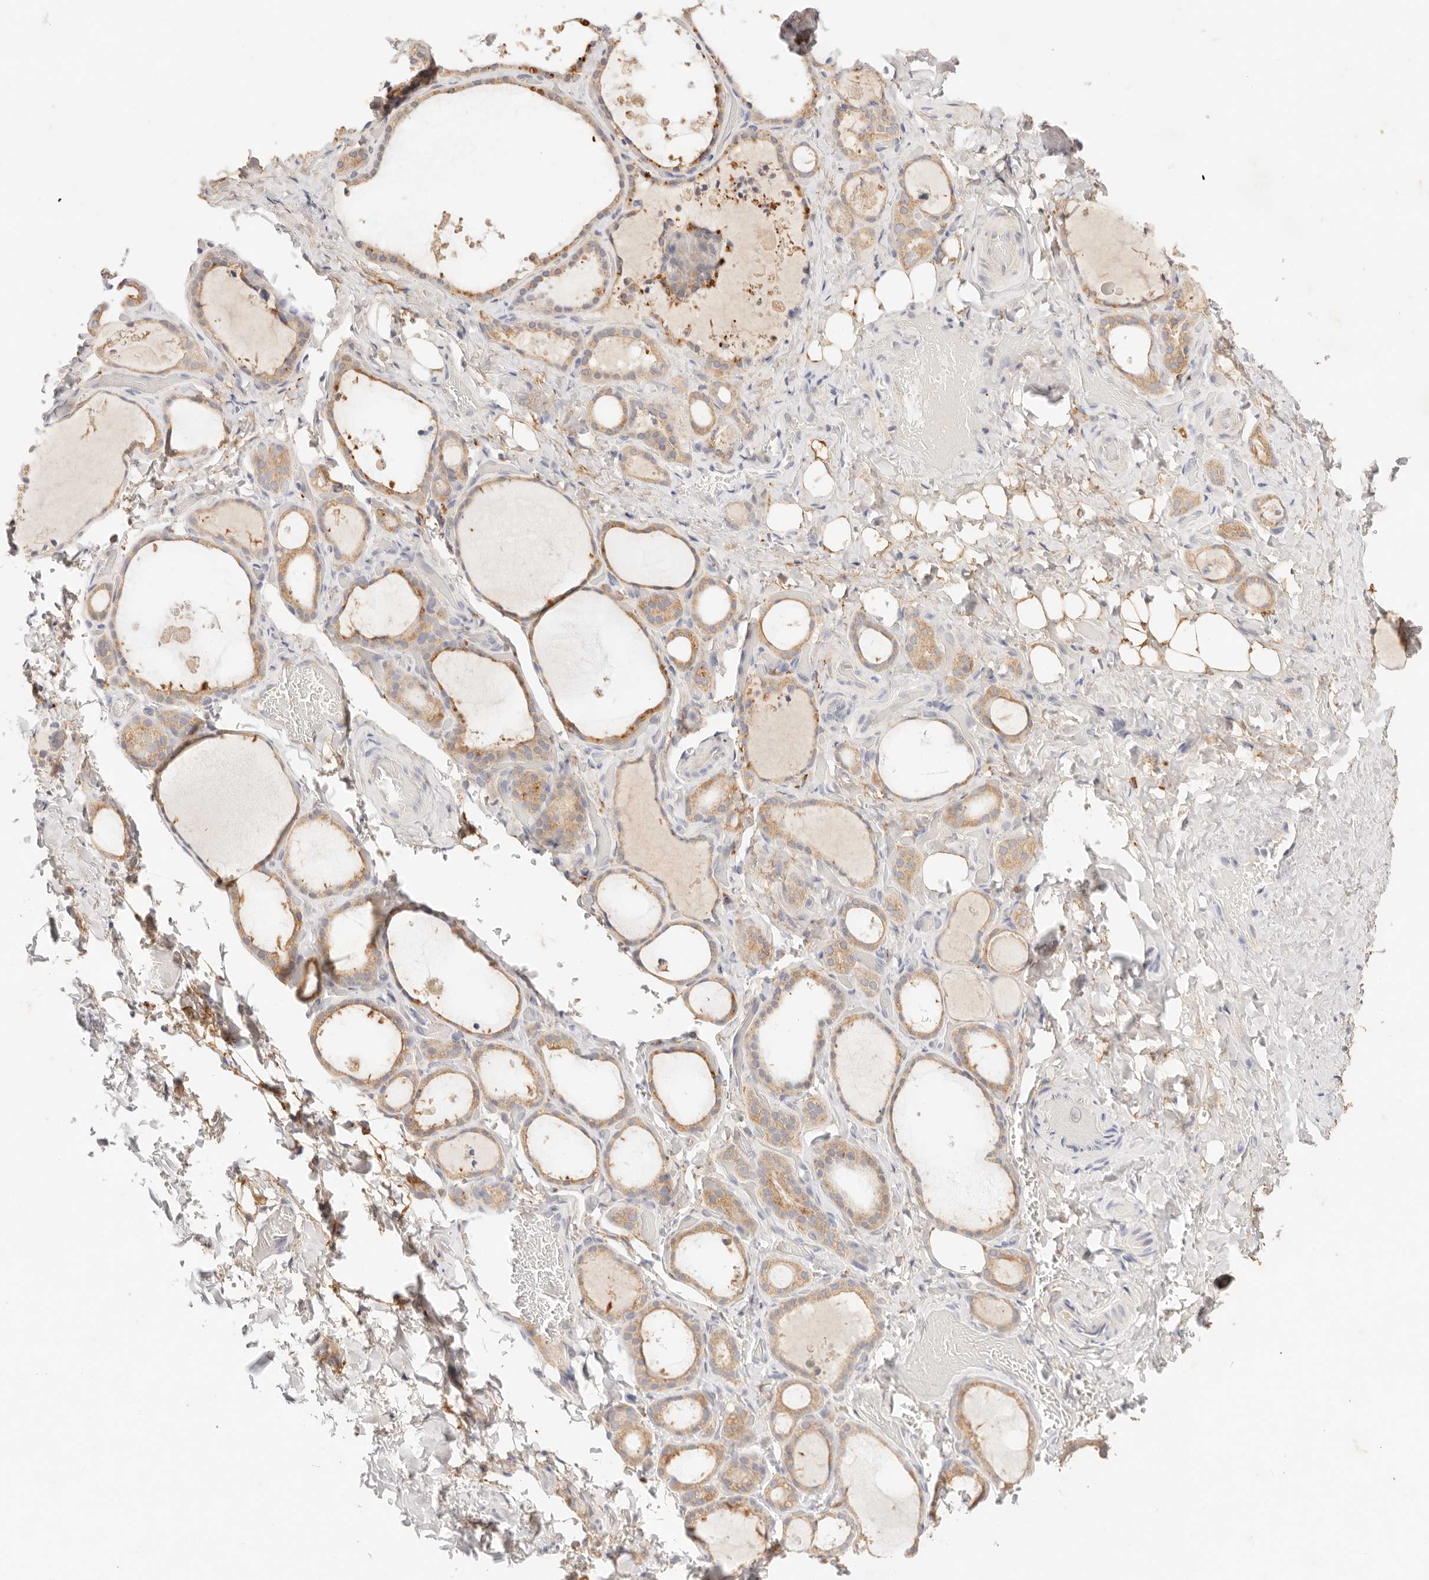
{"staining": {"intensity": "moderate", "quantity": "25%-75%", "location": "cytoplasmic/membranous"}, "tissue": "thyroid gland", "cell_type": "Glandular cells", "image_type": "normal", "snomed": [{"axis": "morphology", "description": "Normal tissue, NOS"}, {"axis": "topography", "description": "Thyroid gland"}], "caption": "Immunohistochemistry (IHC) (DAB (3,3'-diaminobenzidine)) staining of unremarkable human thyroid gland displays moderate cytoplasmic/membranous protein expression in approximately 25%-75% of glandular cells.", "gene": "HK2", "patient": {"sex": "female", "age": 44}}